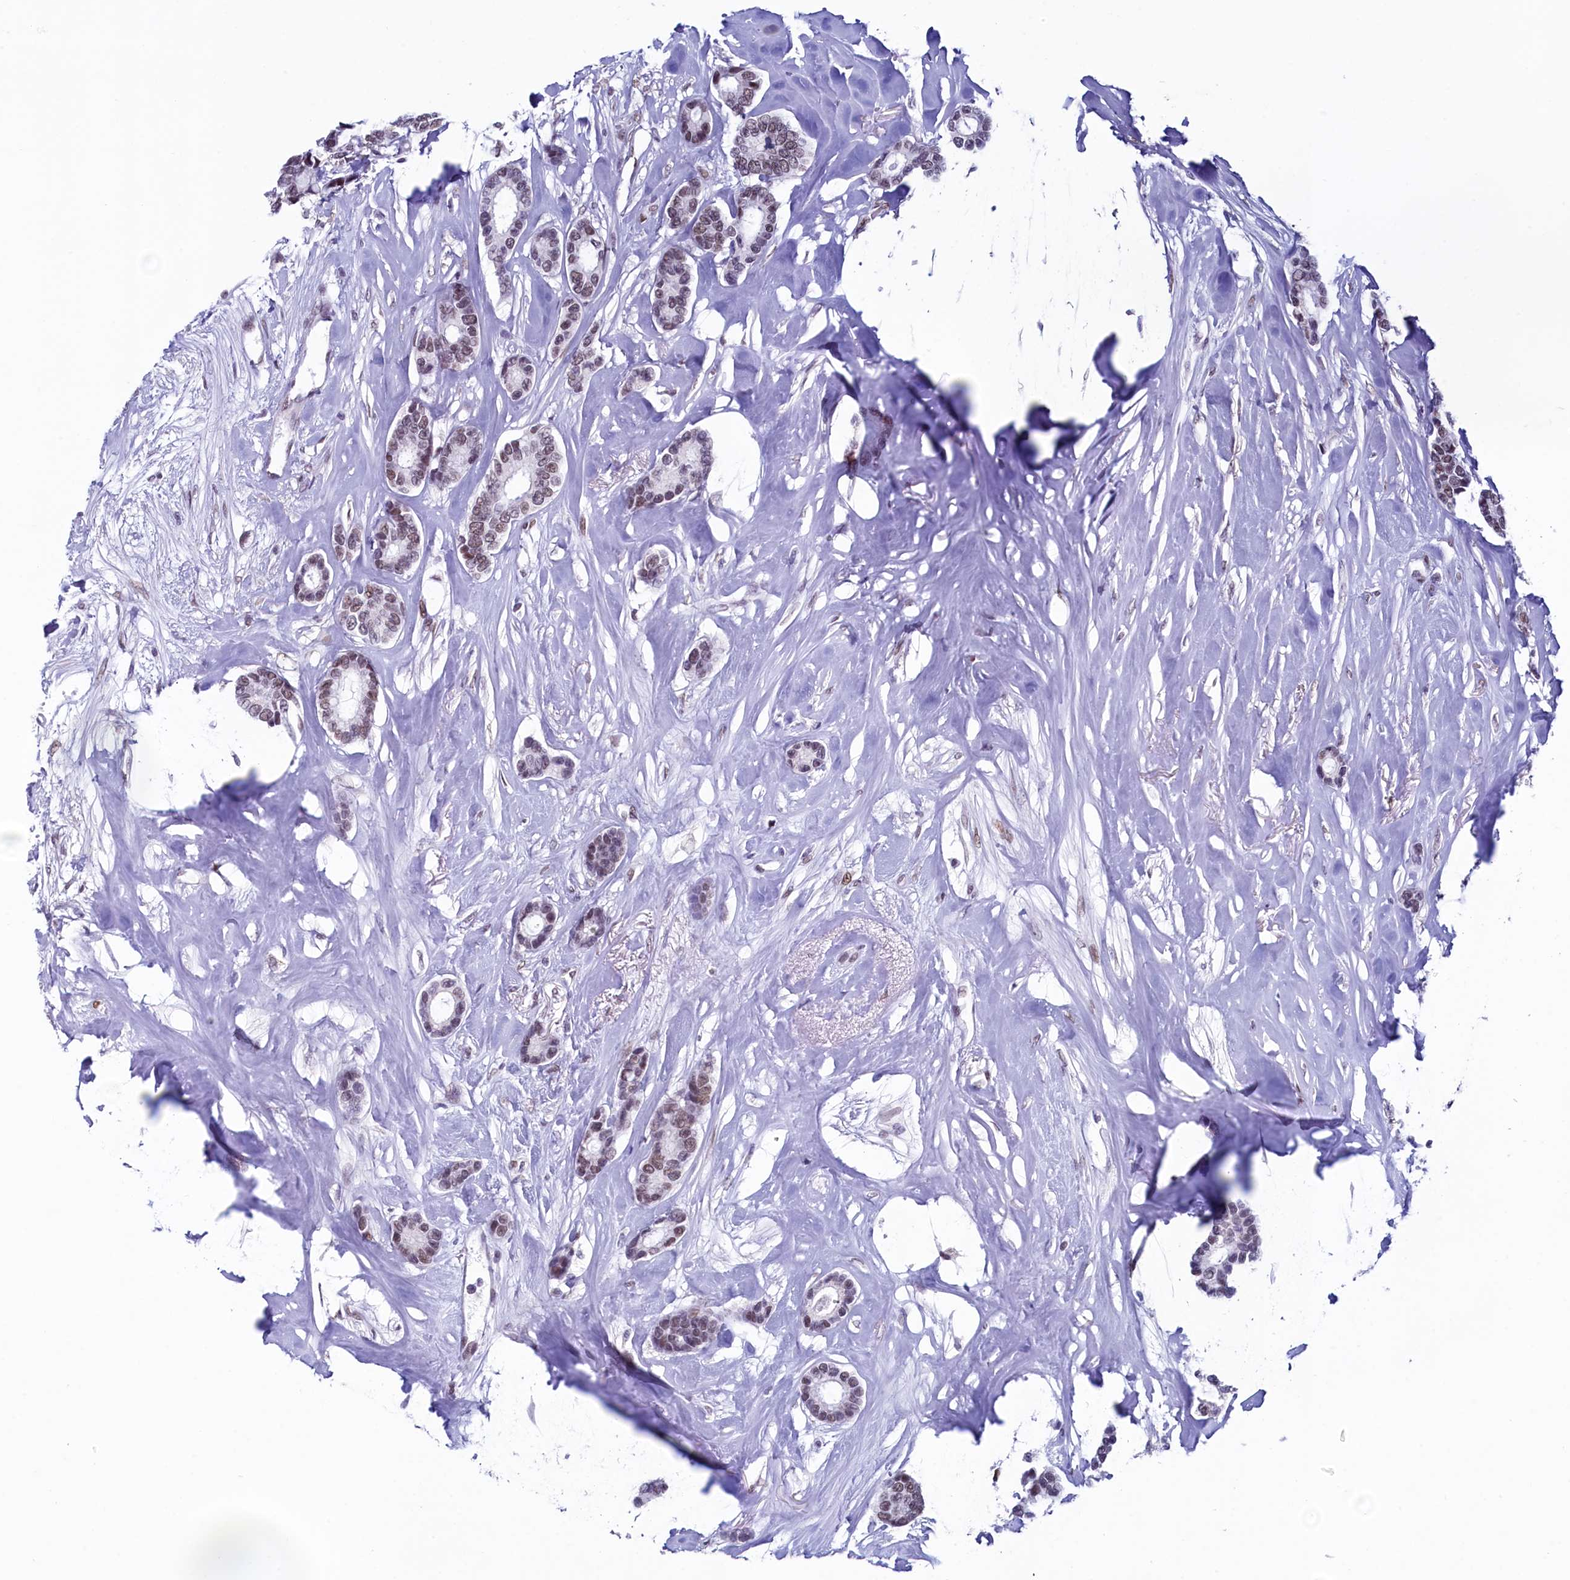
{"staining": {"intensity": "moderate", "quantity": ">75%", "location": "nuclear"}, "tissue": "breast cancer", "cell_type": "Tumor cells", "image_type": "cancer", "snomed": [{"axis": "morphology", "description": "Duct carcinoma"}, {"axis": "topography", "description": "Breast"}], "caption": "This is an image of immunohistochemistry (IHC) staining of breast cancer (invasive ductal carcinoma), which shows moderate staining in the nuclear of tumor cells.", "gene": "SUGP2", "patient": {"sex": "female", "age": 87}}